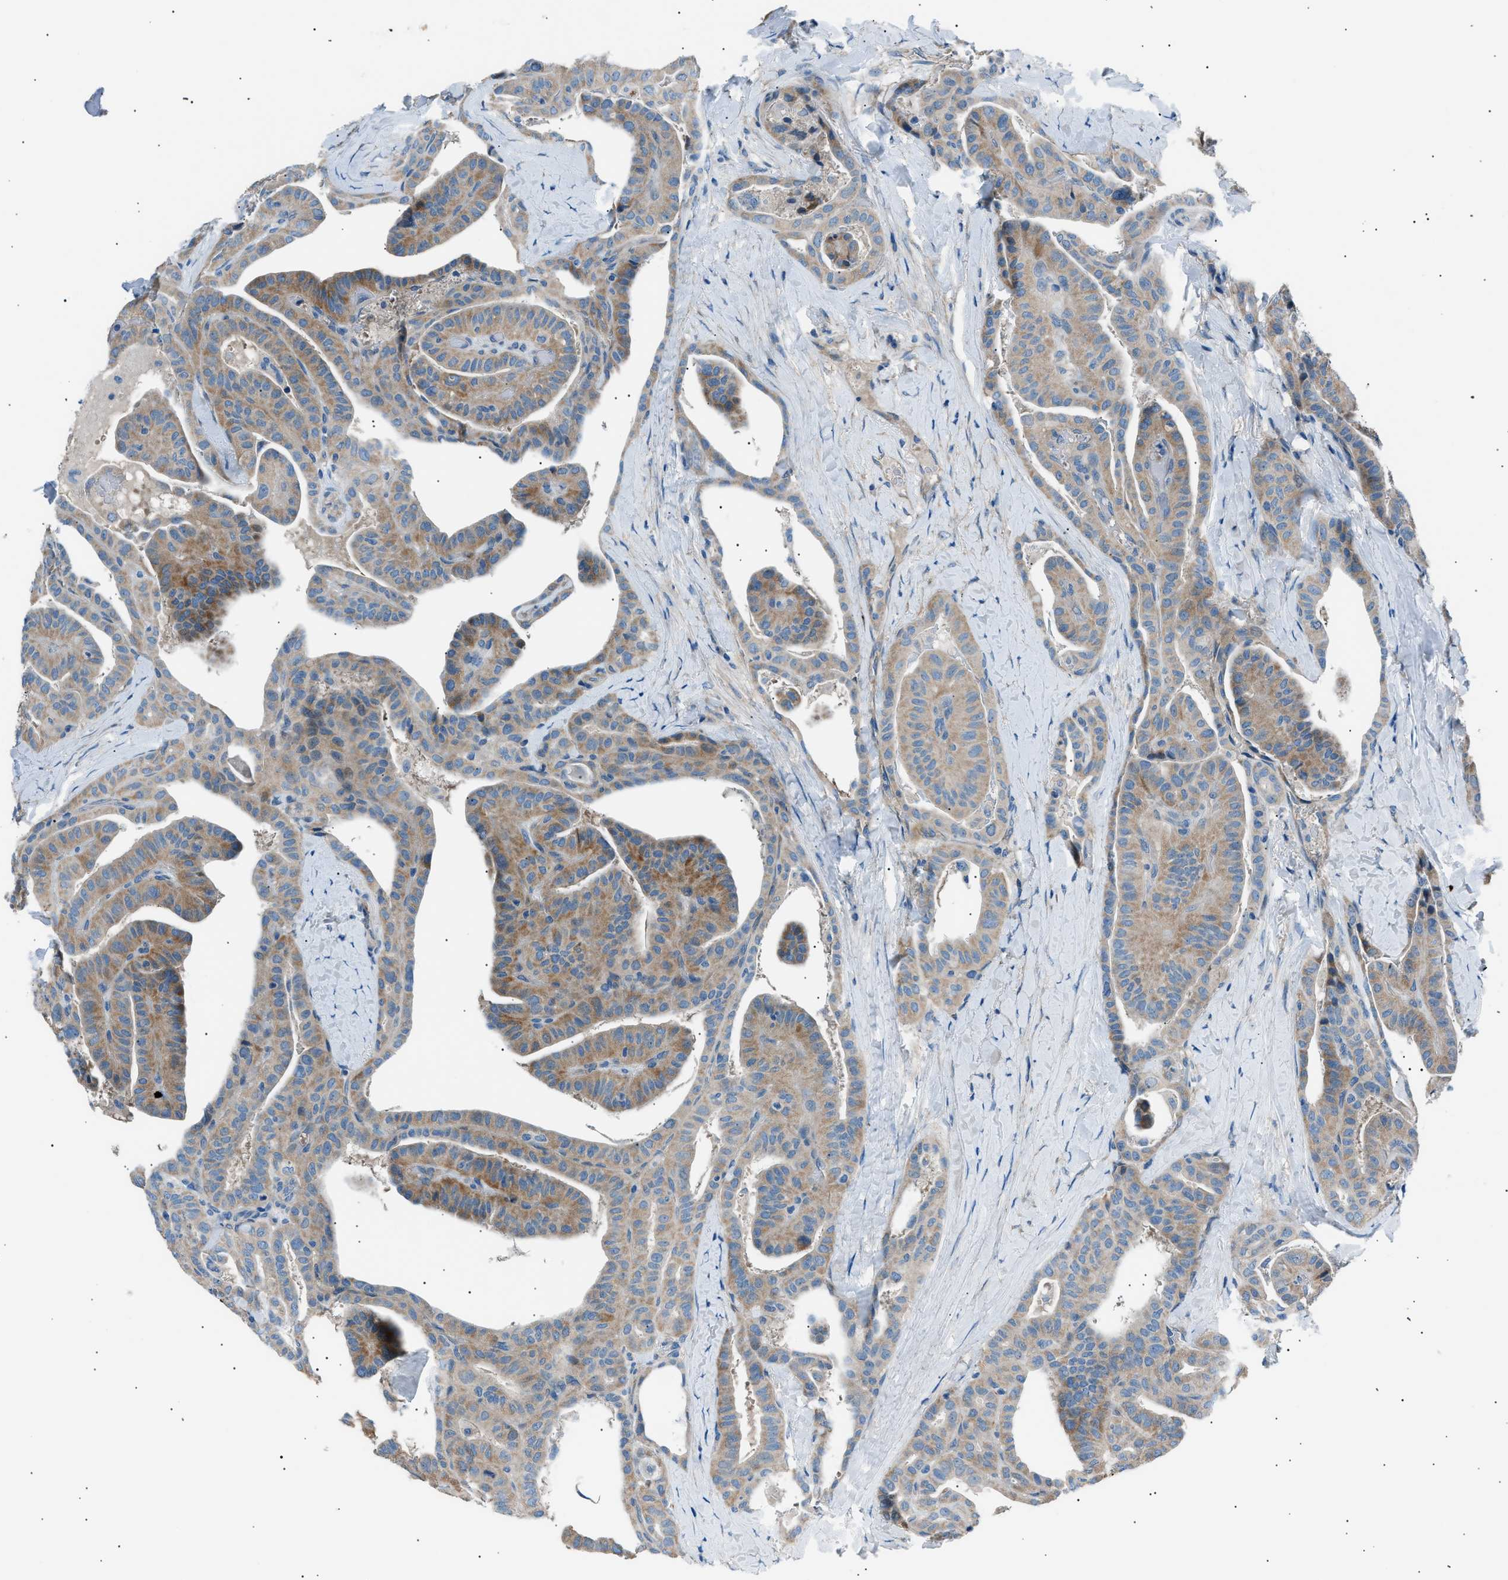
{"staining": {"intensity": "moderate", "quantity": ">75%", "location": "cytoplasmic/membranous"}, "tissue": "thyroid cancer", "cell_type": "Tumor cells", "image_type": "cancer", "snomed": [{"axis": "morphology", "description": "Papillary adenocarcinoma, NOS"}, {"axis": "topography", "description": "Thyroid gland"}], "caption": "DAB (3,3'-diaminobenzidine) immunohistochemical staining of thyroid papillary adenocarcinoma reveals moderate cytoplasmic/membranous protein staining in approximately >75% of tumor cells. (IHC, brightfield microscopy, high magnification).", "gene": "LRRC37B", "patient": {"sex": "male", "age": 77}}